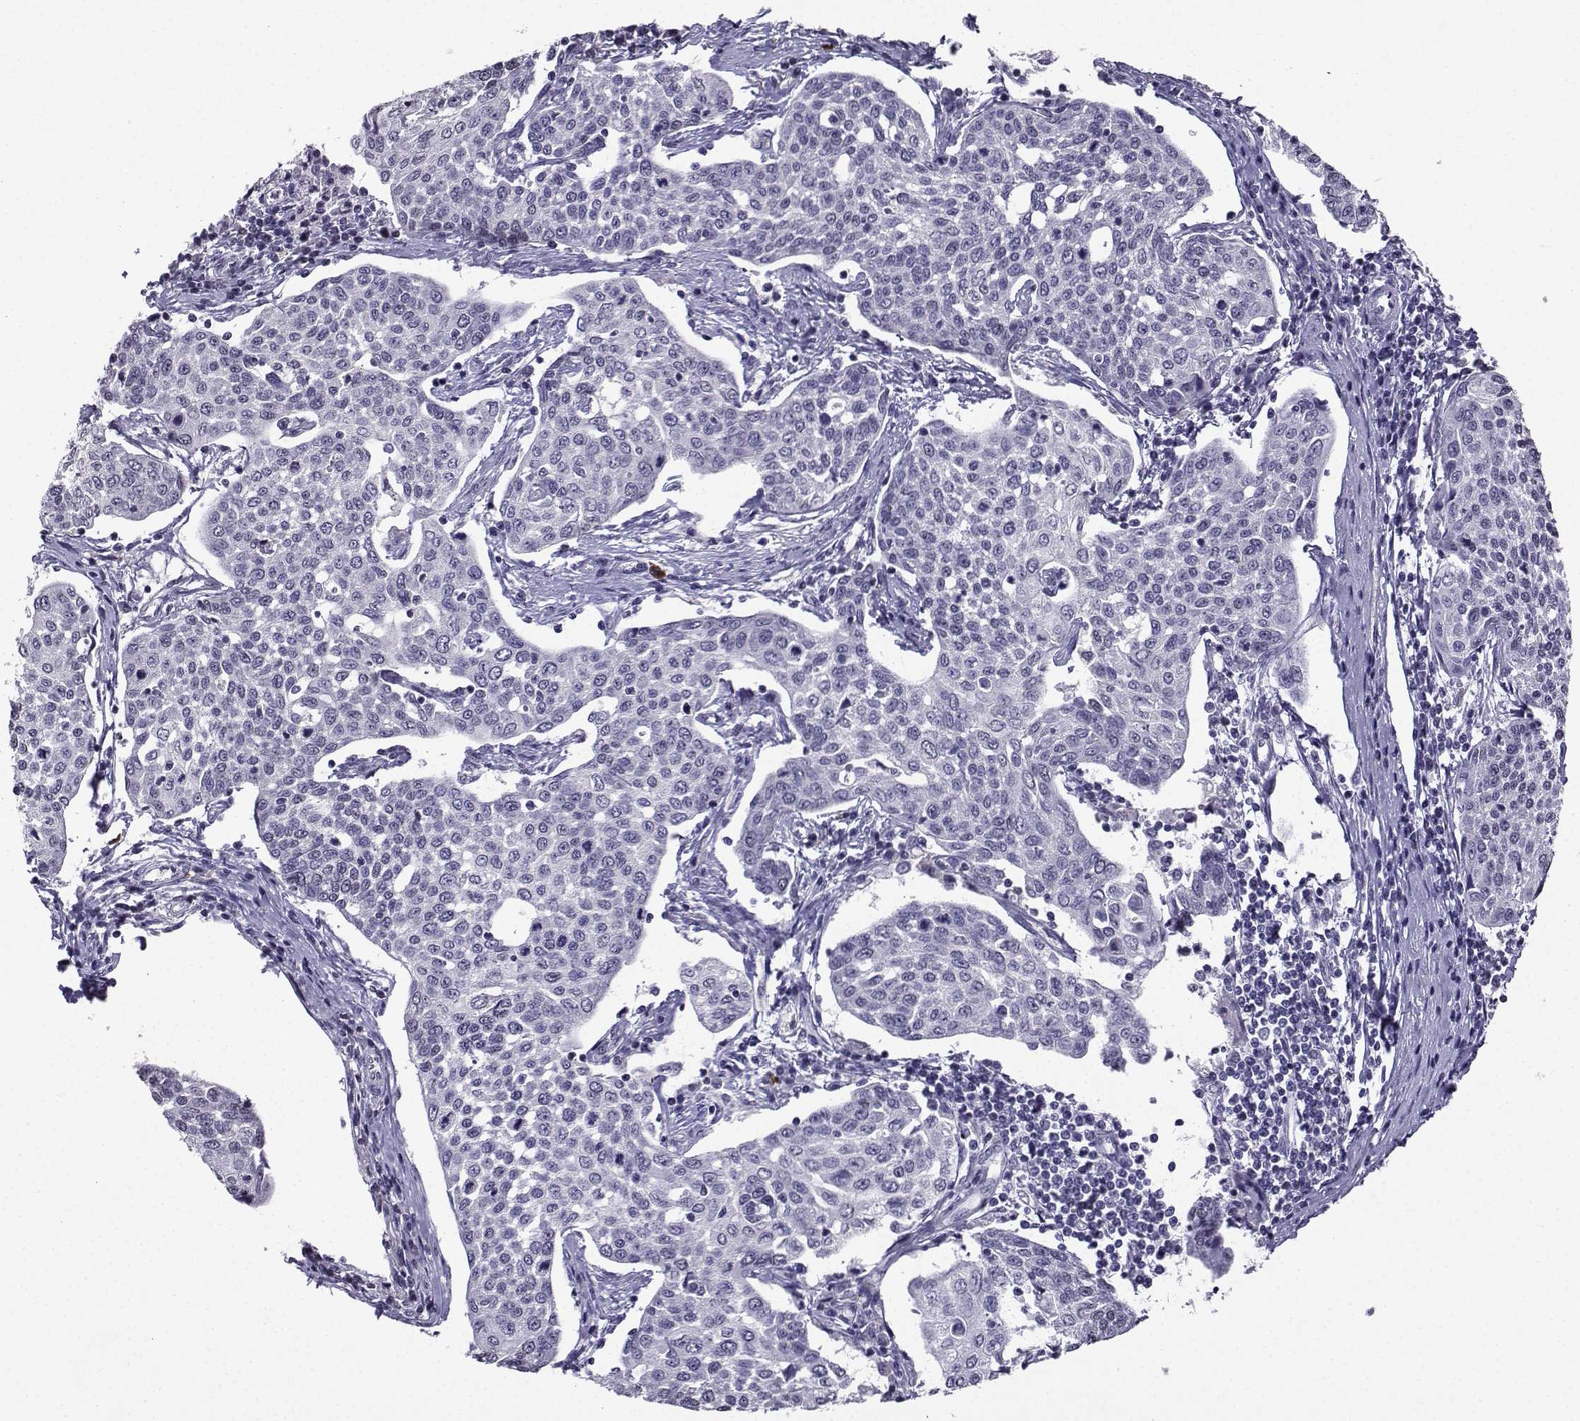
{"staining": {"intensity": "negative", "quantity": "none", "location": "none"}, "tissue": "cervical cancer", "cell_type": "Tumor cells", "image_type": "cancer", "snomed": [{"axis": "morphology", "description": "Squamous cell carcinoma, NOS"}, {"axis": "topography", "description": "Cervix"}], "caption": "High power microscopy histopathology image of an immunohistochemistry (IHC) histopathology image of squamous cell carcinoma (cervical), revealing no significant staining in tumor cells. The staining was performed using DAB (3,3'-diaminobenzidine) to visualize the protein expression in brown, while the nuclei were stained in blue with hematoxylin (Magnification: 20x).", "gene": "LRFN2", "patient": {"sex": "female", "age": 34}}